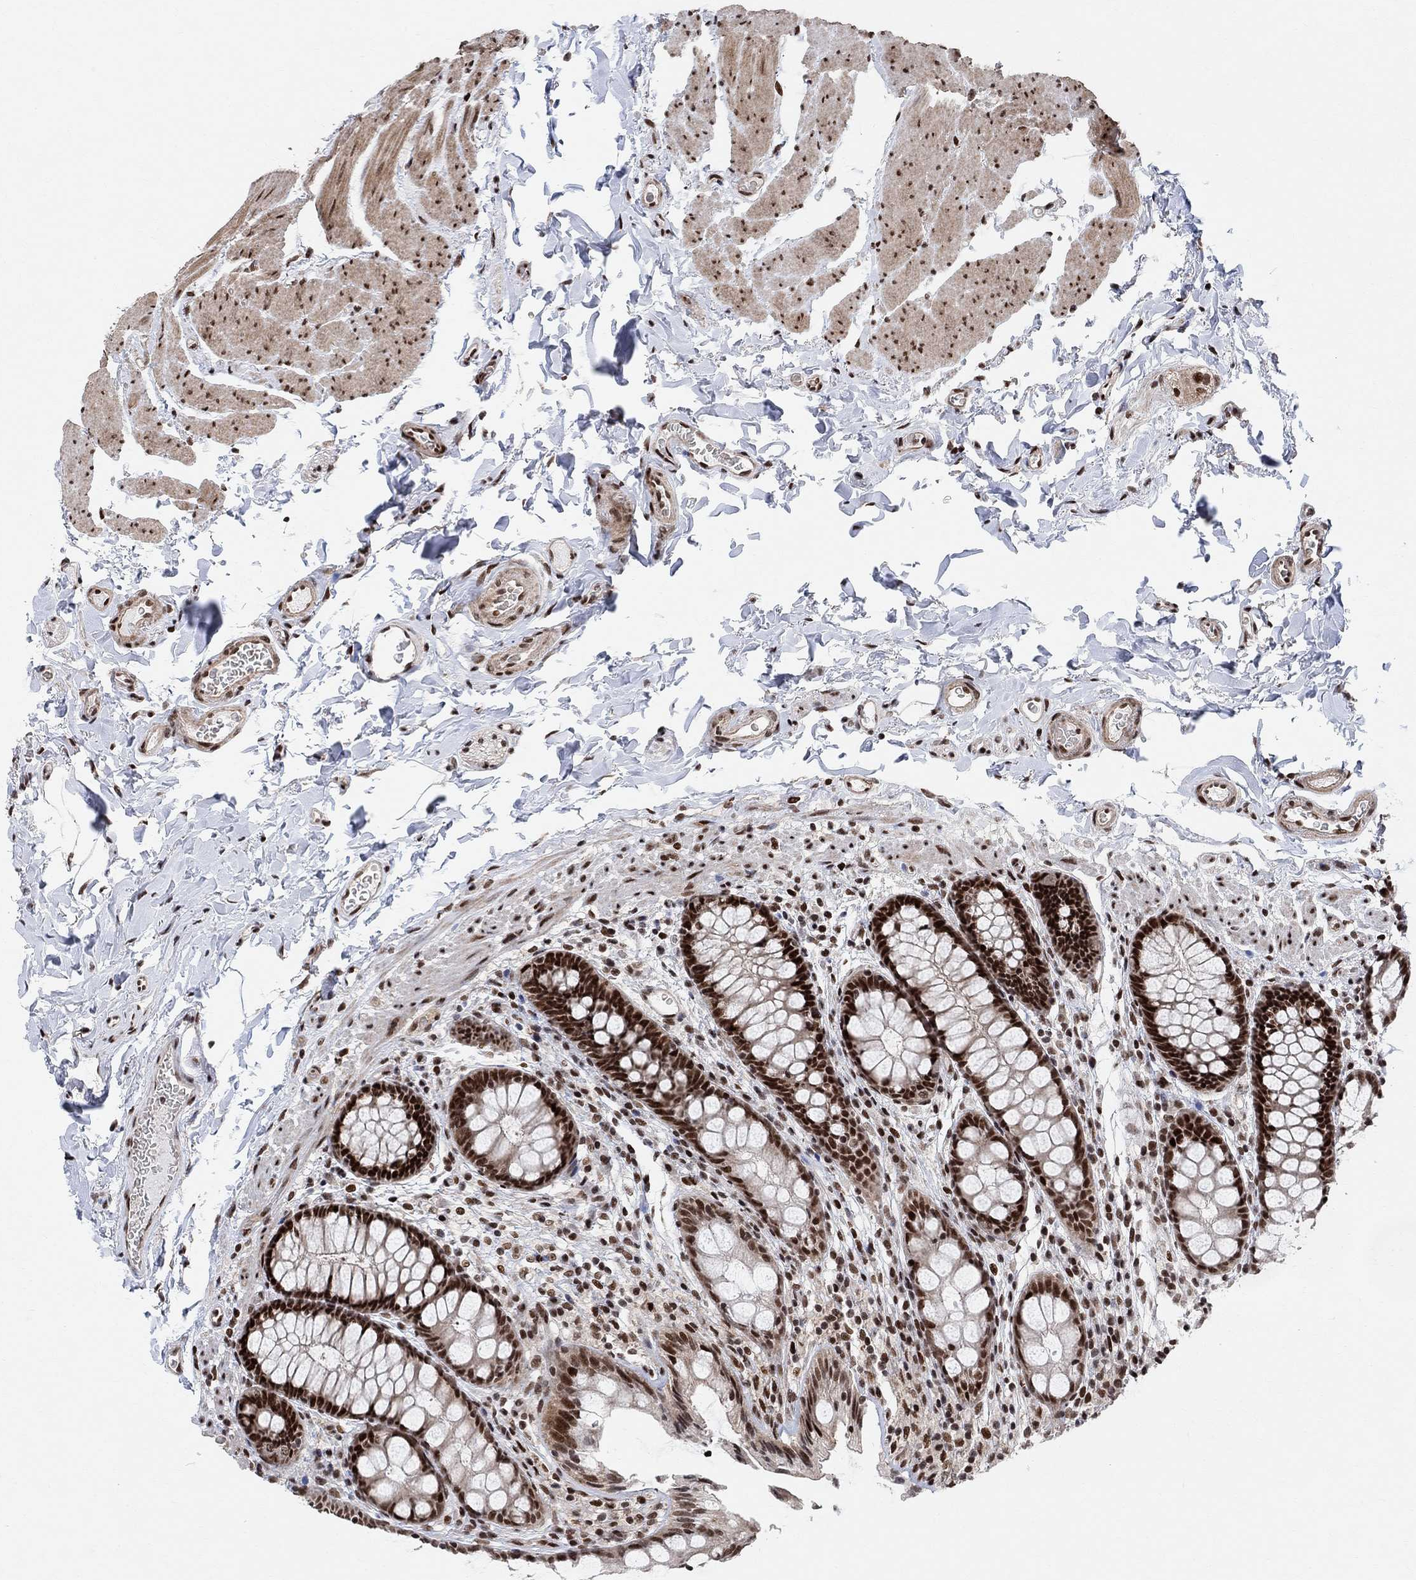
{"staining": {"intensity": "strong", "quantity": ">75%", "location": "nuclear"}, "tissue": "colon", "cell_type": "Endothelial cells", "image_type": "normal", "snomed": [{"axis": "morphology", "description": "Normal tissue, NOS"}, {"axis": "topography", "description": "Colon"}], "caption": "A high-resolution histopathology image shows immunohistochemistry staining of unremarkable colon, which reveals strong nuclear staining in approximately >75% of endothelial cells. The protein is stained brown, and the nuclei are stained in blue (DAB (3,3'-diaminobenzidine) IHC with brightfield microscopy, high magnification).", "gene": "E4F1", "patient": {"sex": "female", "age": 86}}